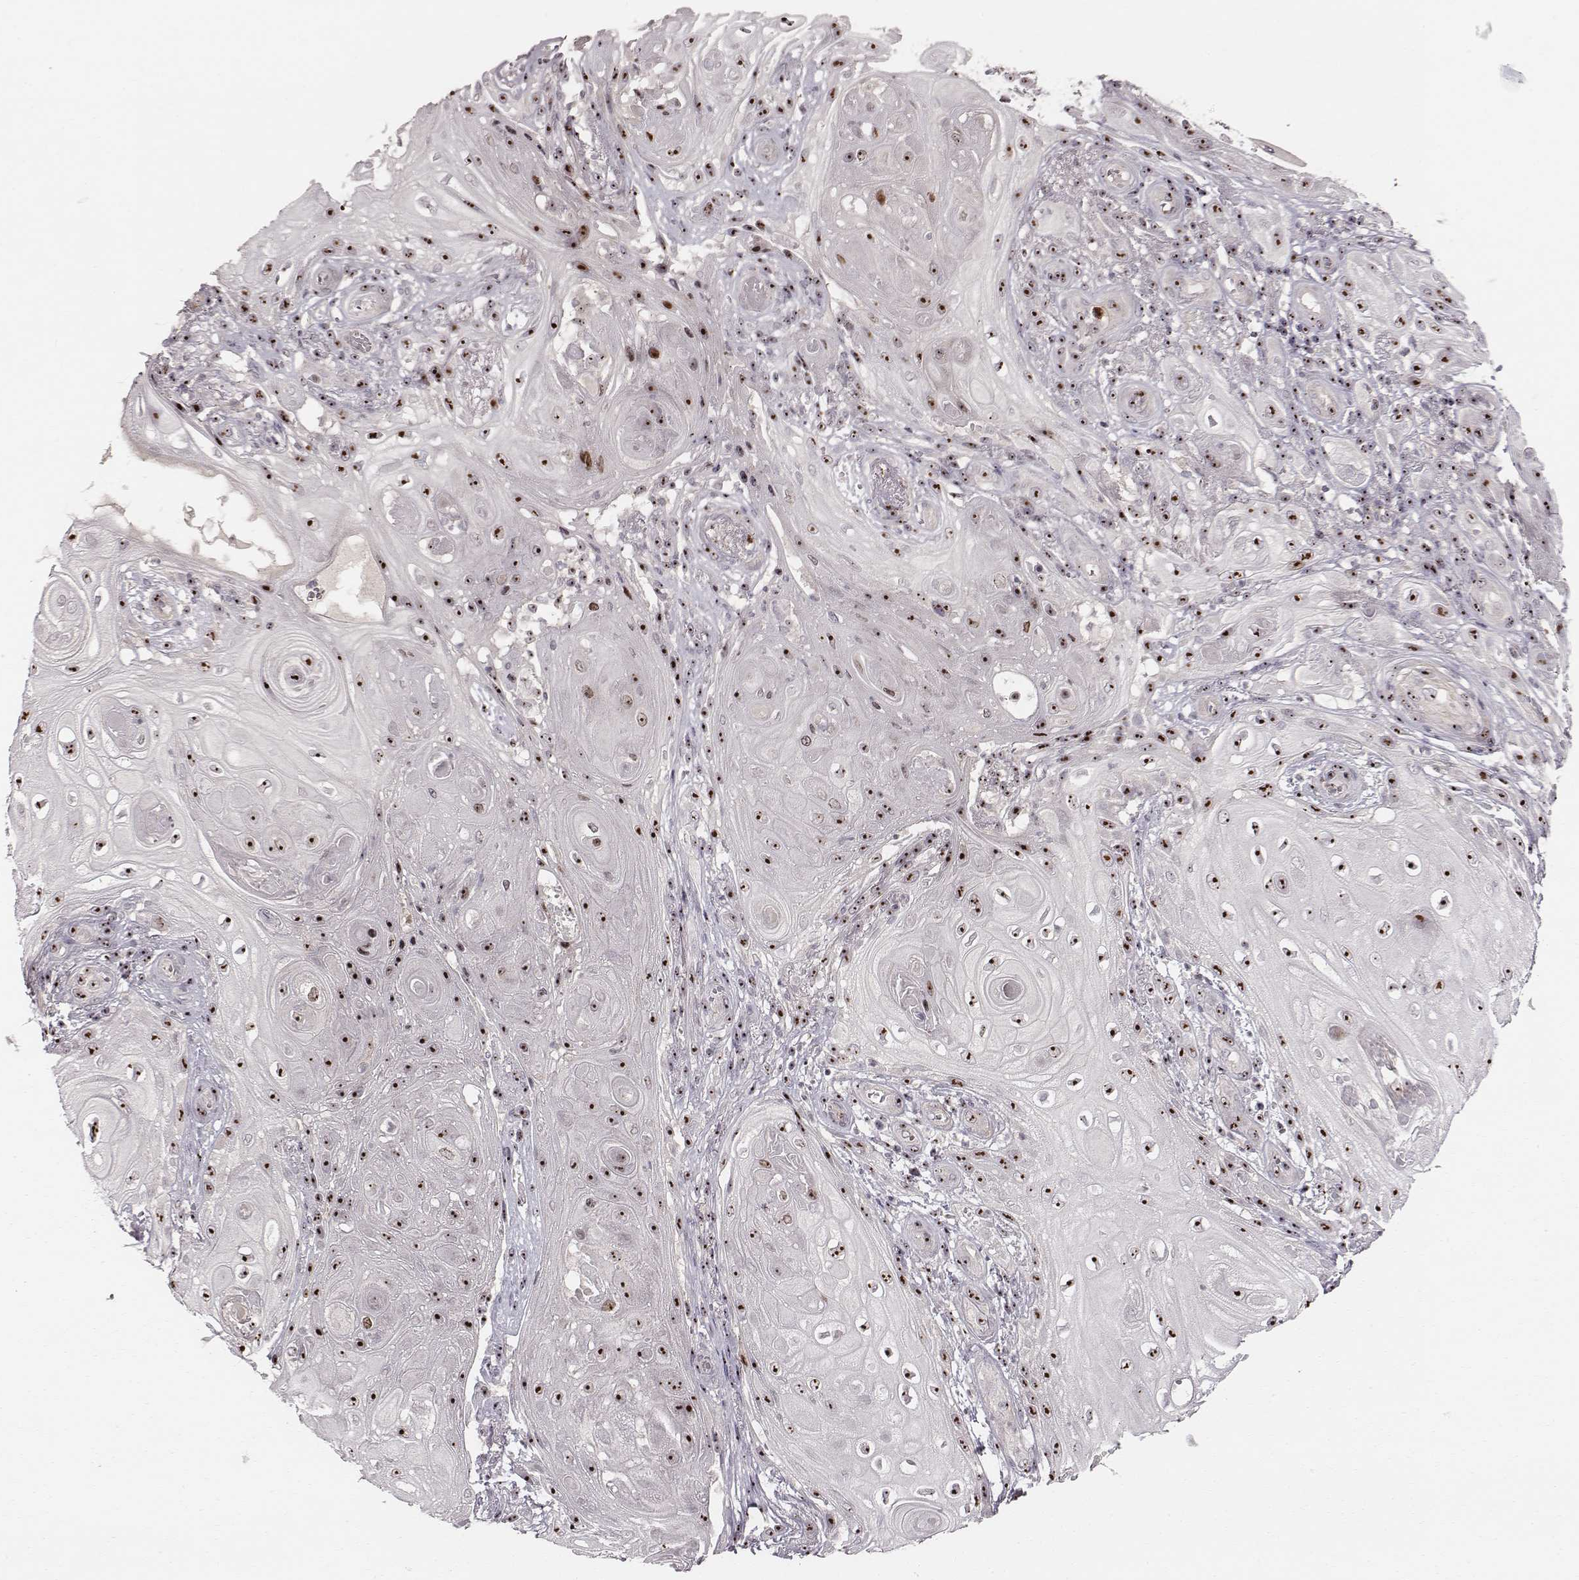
{"staining": {"intensity": "moderate", "quantity": ">75%", "location": "nuclear"}, "tissue": "skin cancer", "cell_type": "Tumor cells", "image_type": "cancer", "snomed": [{"axis": "morphology", "description": "Squamous cell carcinoma, NOS"}, {"axis": "topography", "description": "Skin"}], "caption": "This is a histology image of IHC staining of squamous cell carcinoma (skin), which shows moderate expression in the nuclear of tumor cells.", "gene": "NOP56", "patient": {"sex": "male", "age": 62}}